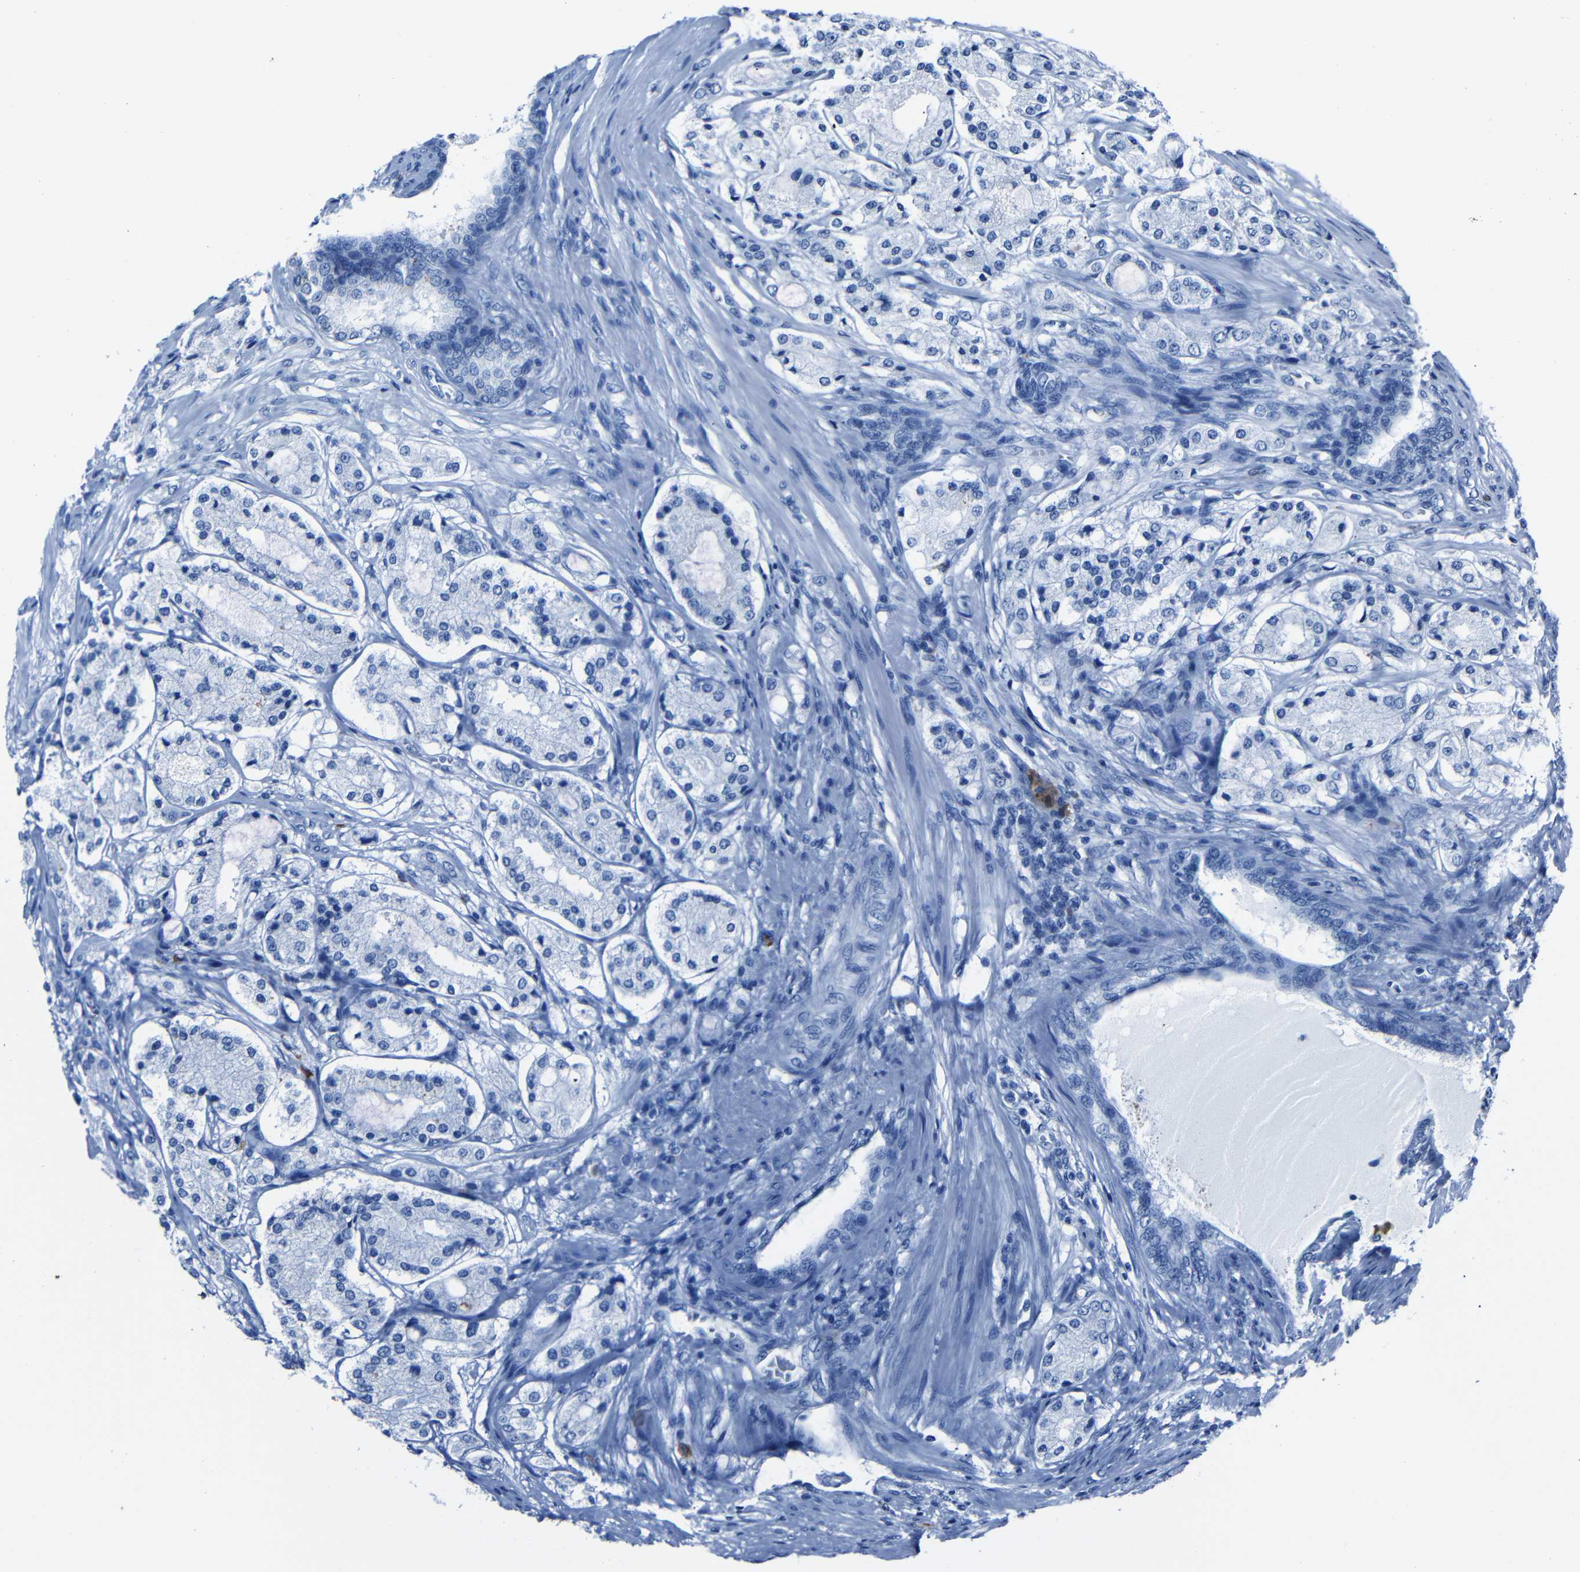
{"staining": {"intensity": "negative", "quantity": "none", "location": "none"}, "tissue": "prostate cancer", "cell_type": "Tumor cells", "image_type": "cancer", "snomed": [{"axis": "morphology", "description": "Adenocarcinoma, High grade"}, {"axis": "topography", "description": "Prostate"}], "caption": "Protein analysis of prostate high-grade adenocarcinoma exhibits no significant positivity in tumor cells.", "gene": "CLDN11", "patient": {"sex": "male", "age": 65}}